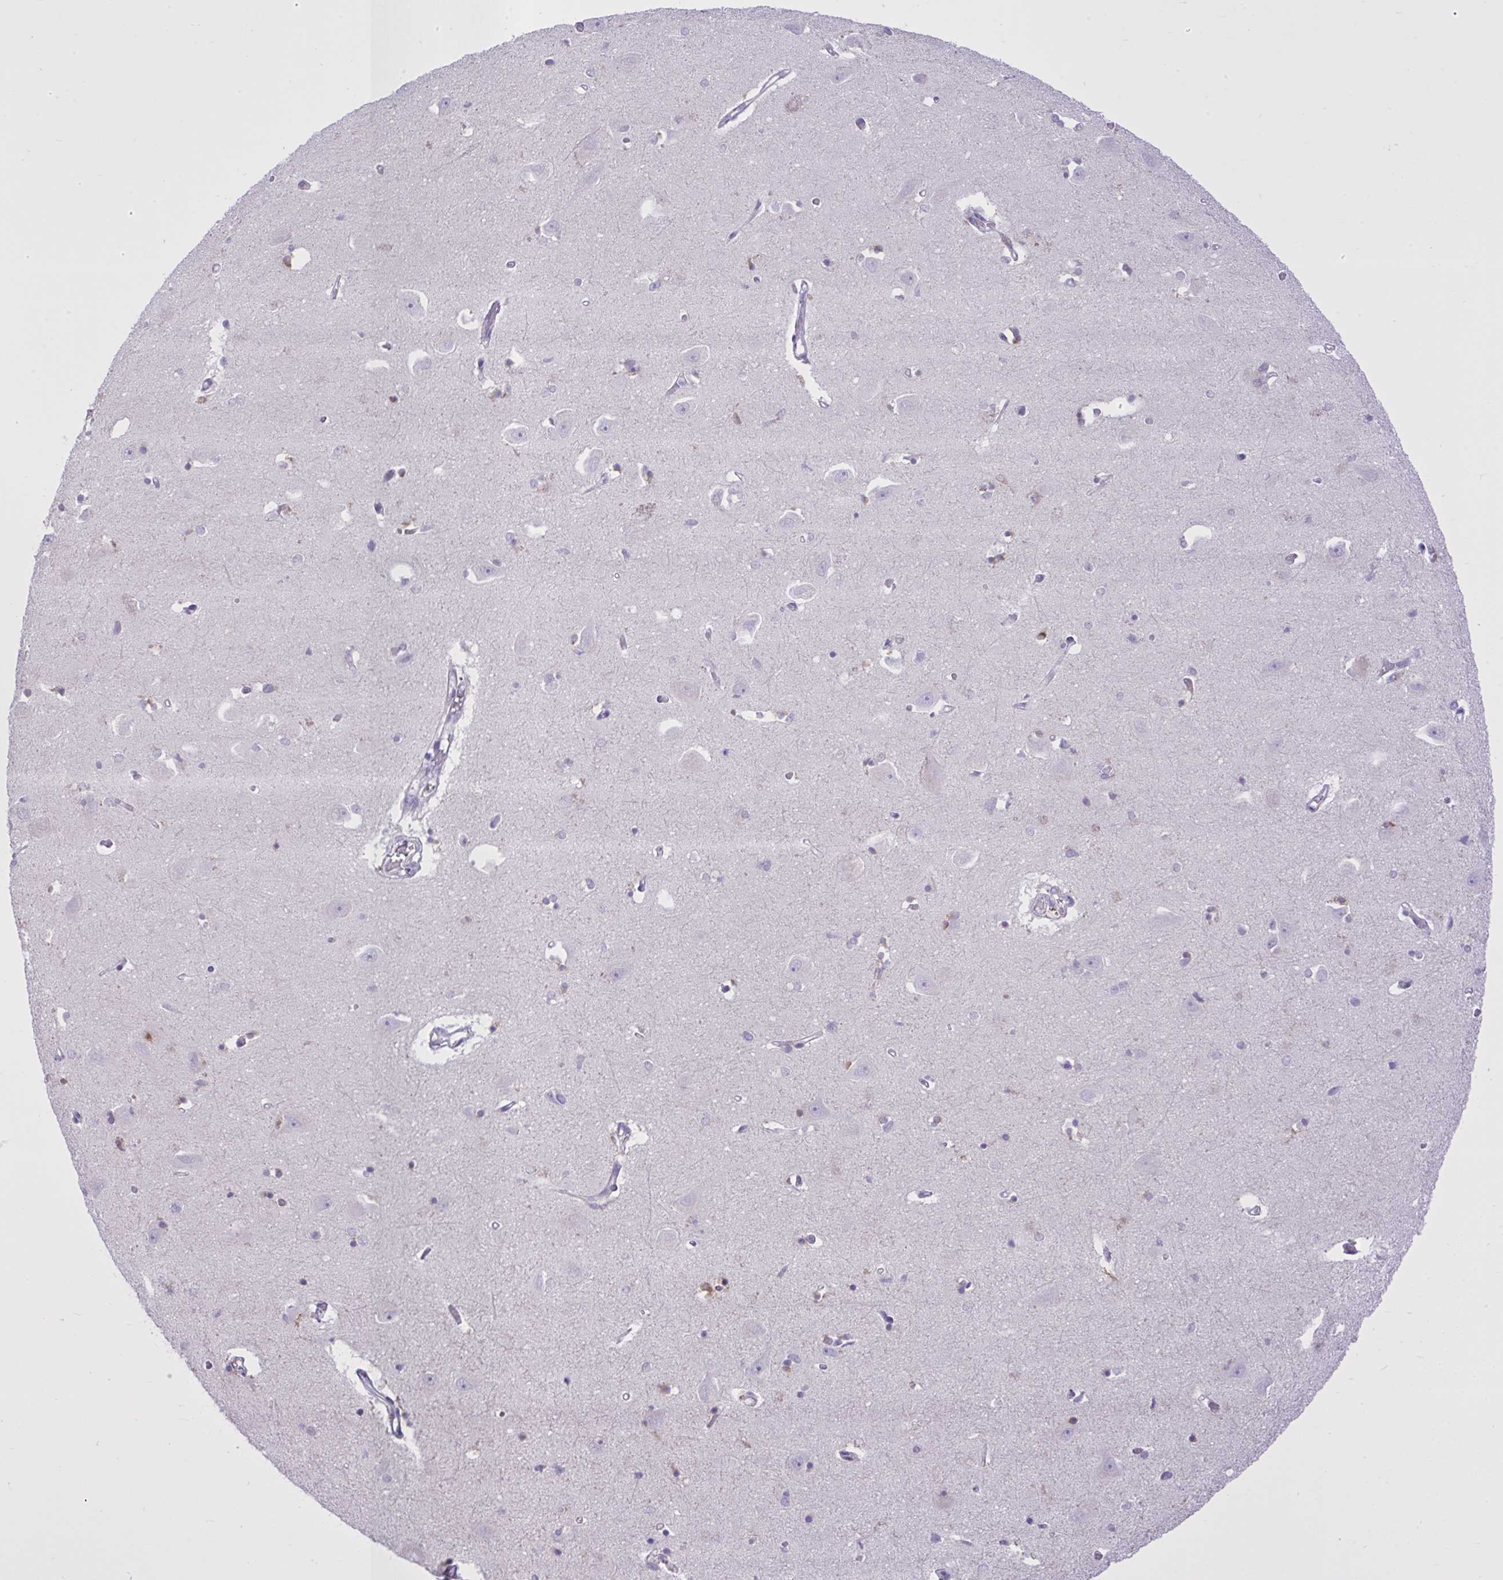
{"staining": {"intensity": "negative", "quantity": "none", "location": "none"}, "tissue": "caudate", "cell_type": "Glial cells", "image_type": "normal", "snomed": [{"axis": "morphology", "description": "Normal tissue, NOS"}, {"axis": "topography", "description": "Lateral ventricle wall"}, {"axis": "topography", "description": "Hippocampus"}], "caption": "A high-resolution image shows immunohistochemistry (IHC) staining of unremarkable caudate, which displays no significant expression in glial cells.", "gene": "SPAG1", "patient": {"sex": "female", "age": 63}}